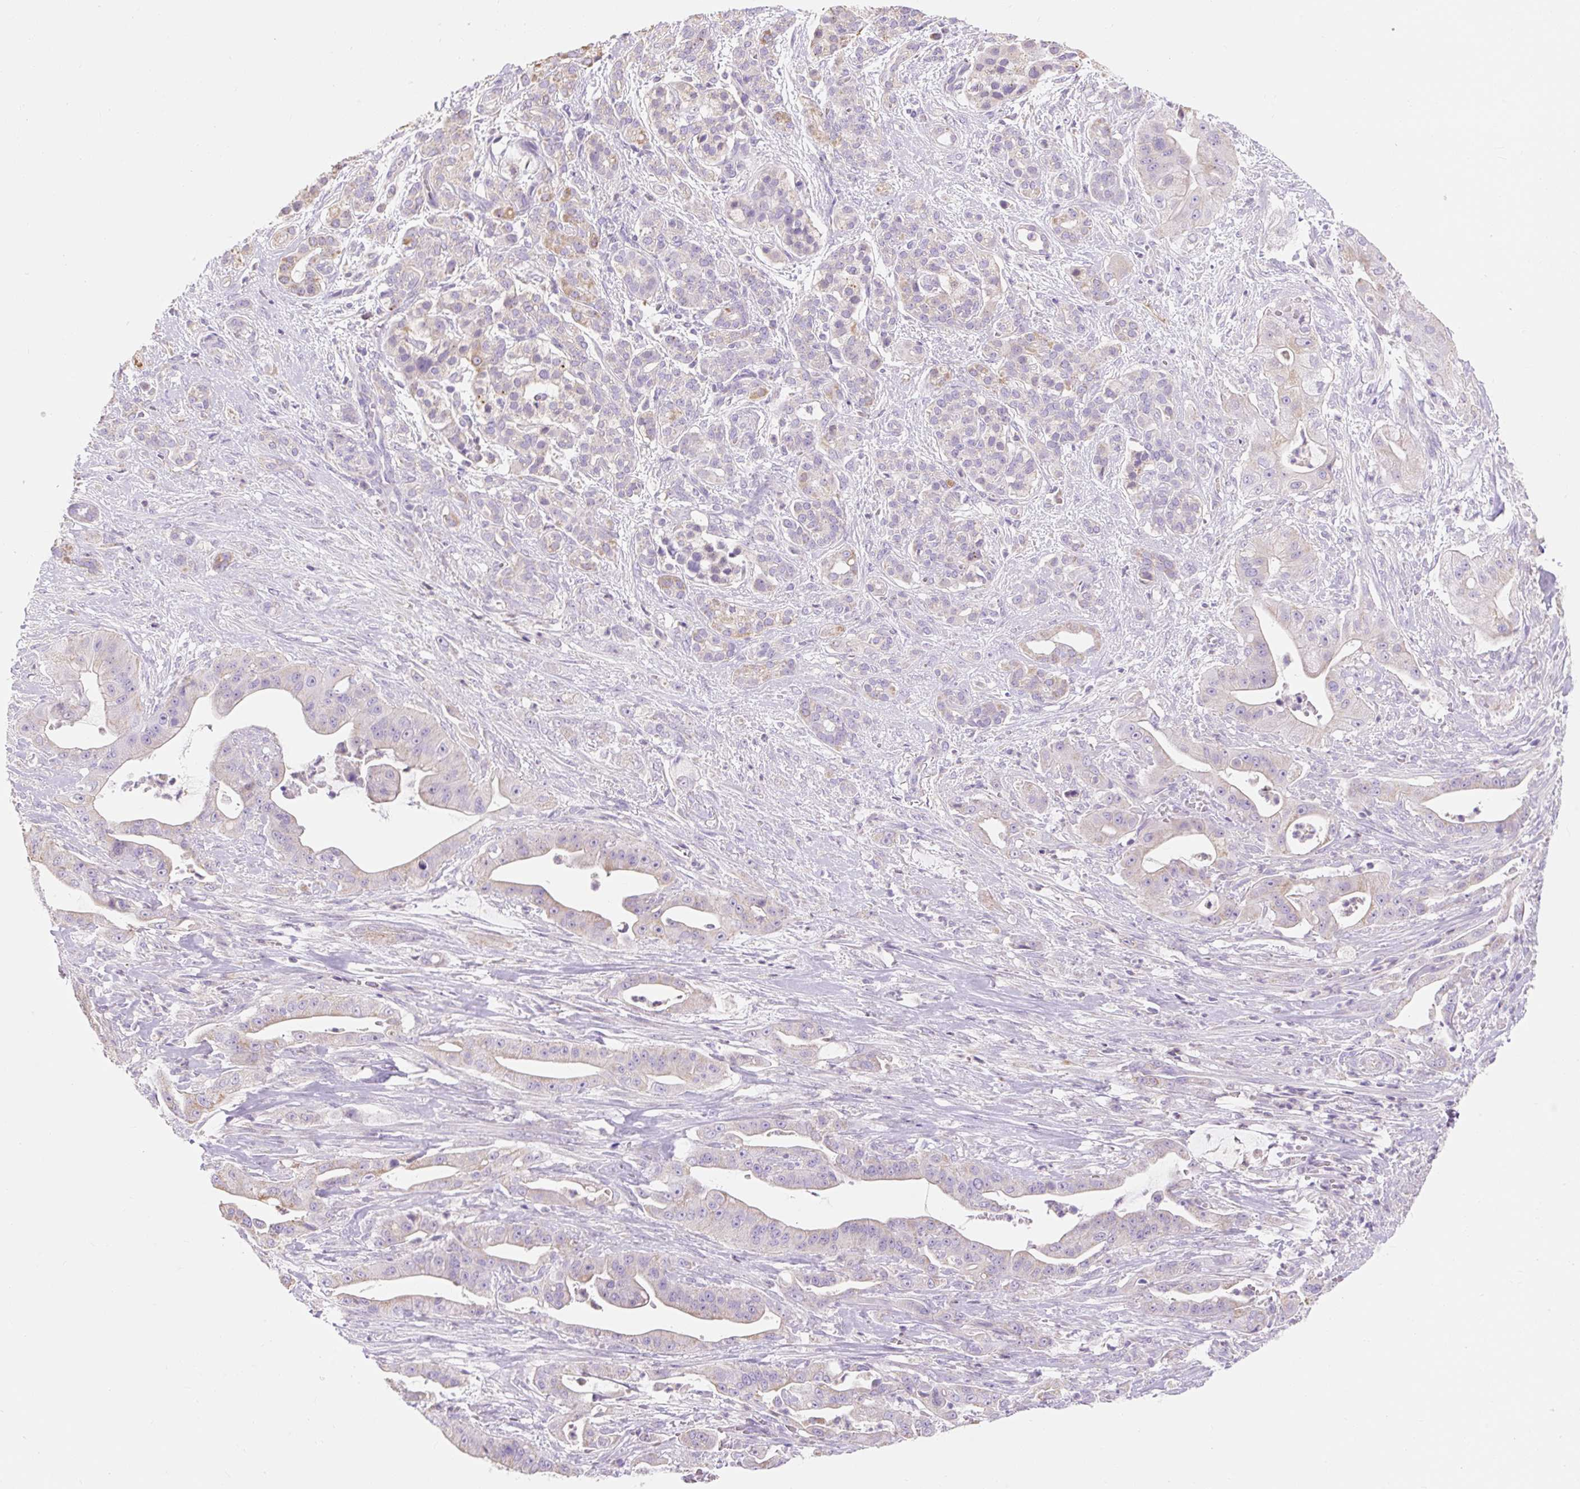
{"staining": {"intensity": "weak", "quantity": "<25%", "location": "cytoplasmic/membranous"}, "tissue": "pancreatic cancer", "cell_type": "Tumor cells", "image_type": "cancer", "snomed": [{"axis": "morphology", "description": "Adenocarcinoma, NOS"}, {"axis": "topography", "description": "Pancreas"}], "caption": "Pancreatic cancer (adenocarcinoma) stained for a protein using IHC demonstrates no positivity tumor cells.", "gene": "DHX35", "patient": {"sex": "male", "age": 57}}